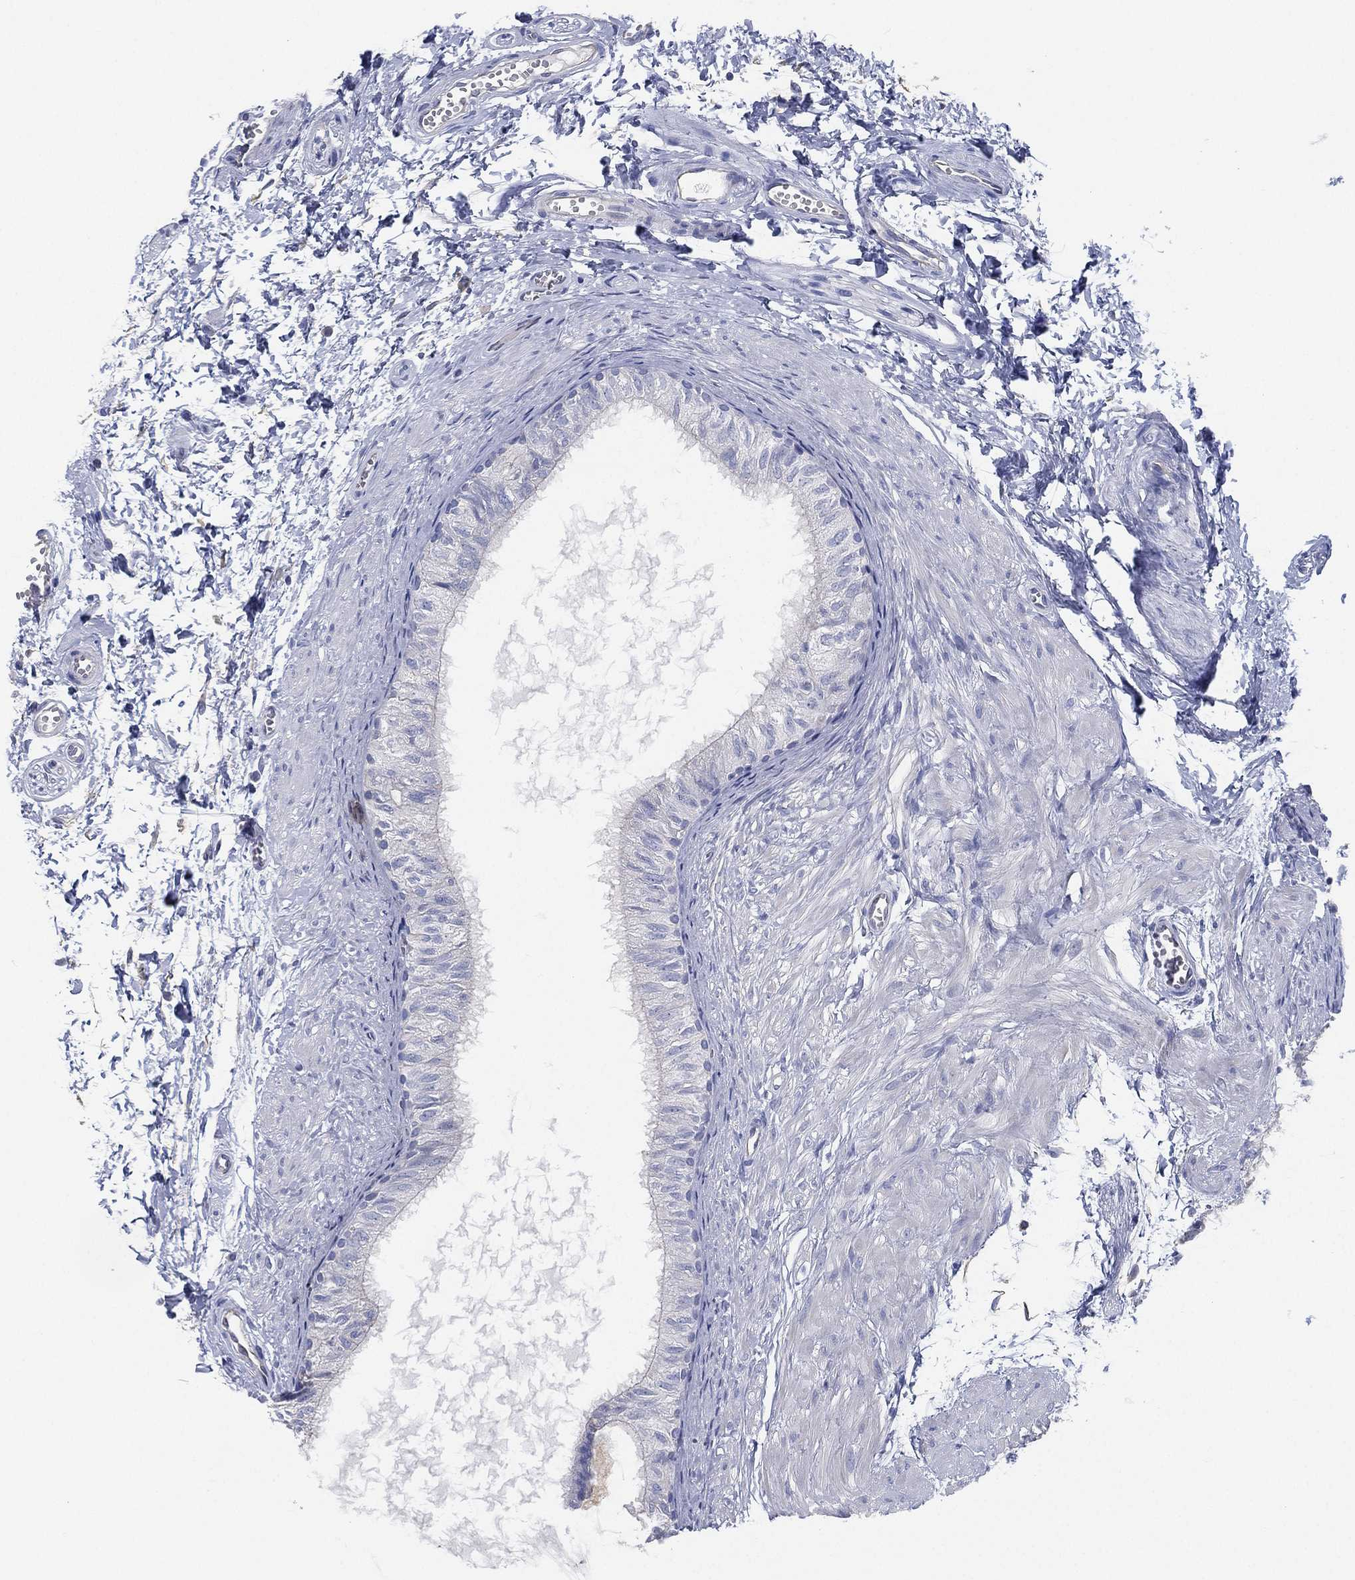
{"staining": {"intensity": "negative", "quantity": "none", "location": "none"}, "tissue": "epididymis", "cell_type": "Glandular cells", "image_type": "normal", "snomed": [{"axis": "morphology", "description": "Normal tissue, NOS"}, {"axis": "topography", "description": "Epididymis"}], "caption": "Glandular cells are negative for brown protein staining in normal epididymis. (Brightfield microscopy of DAB immunohistochemistry (IHC) at high magnification).", "gene": "CCDC70", "patient": {"sex": "male", "age": 22}}